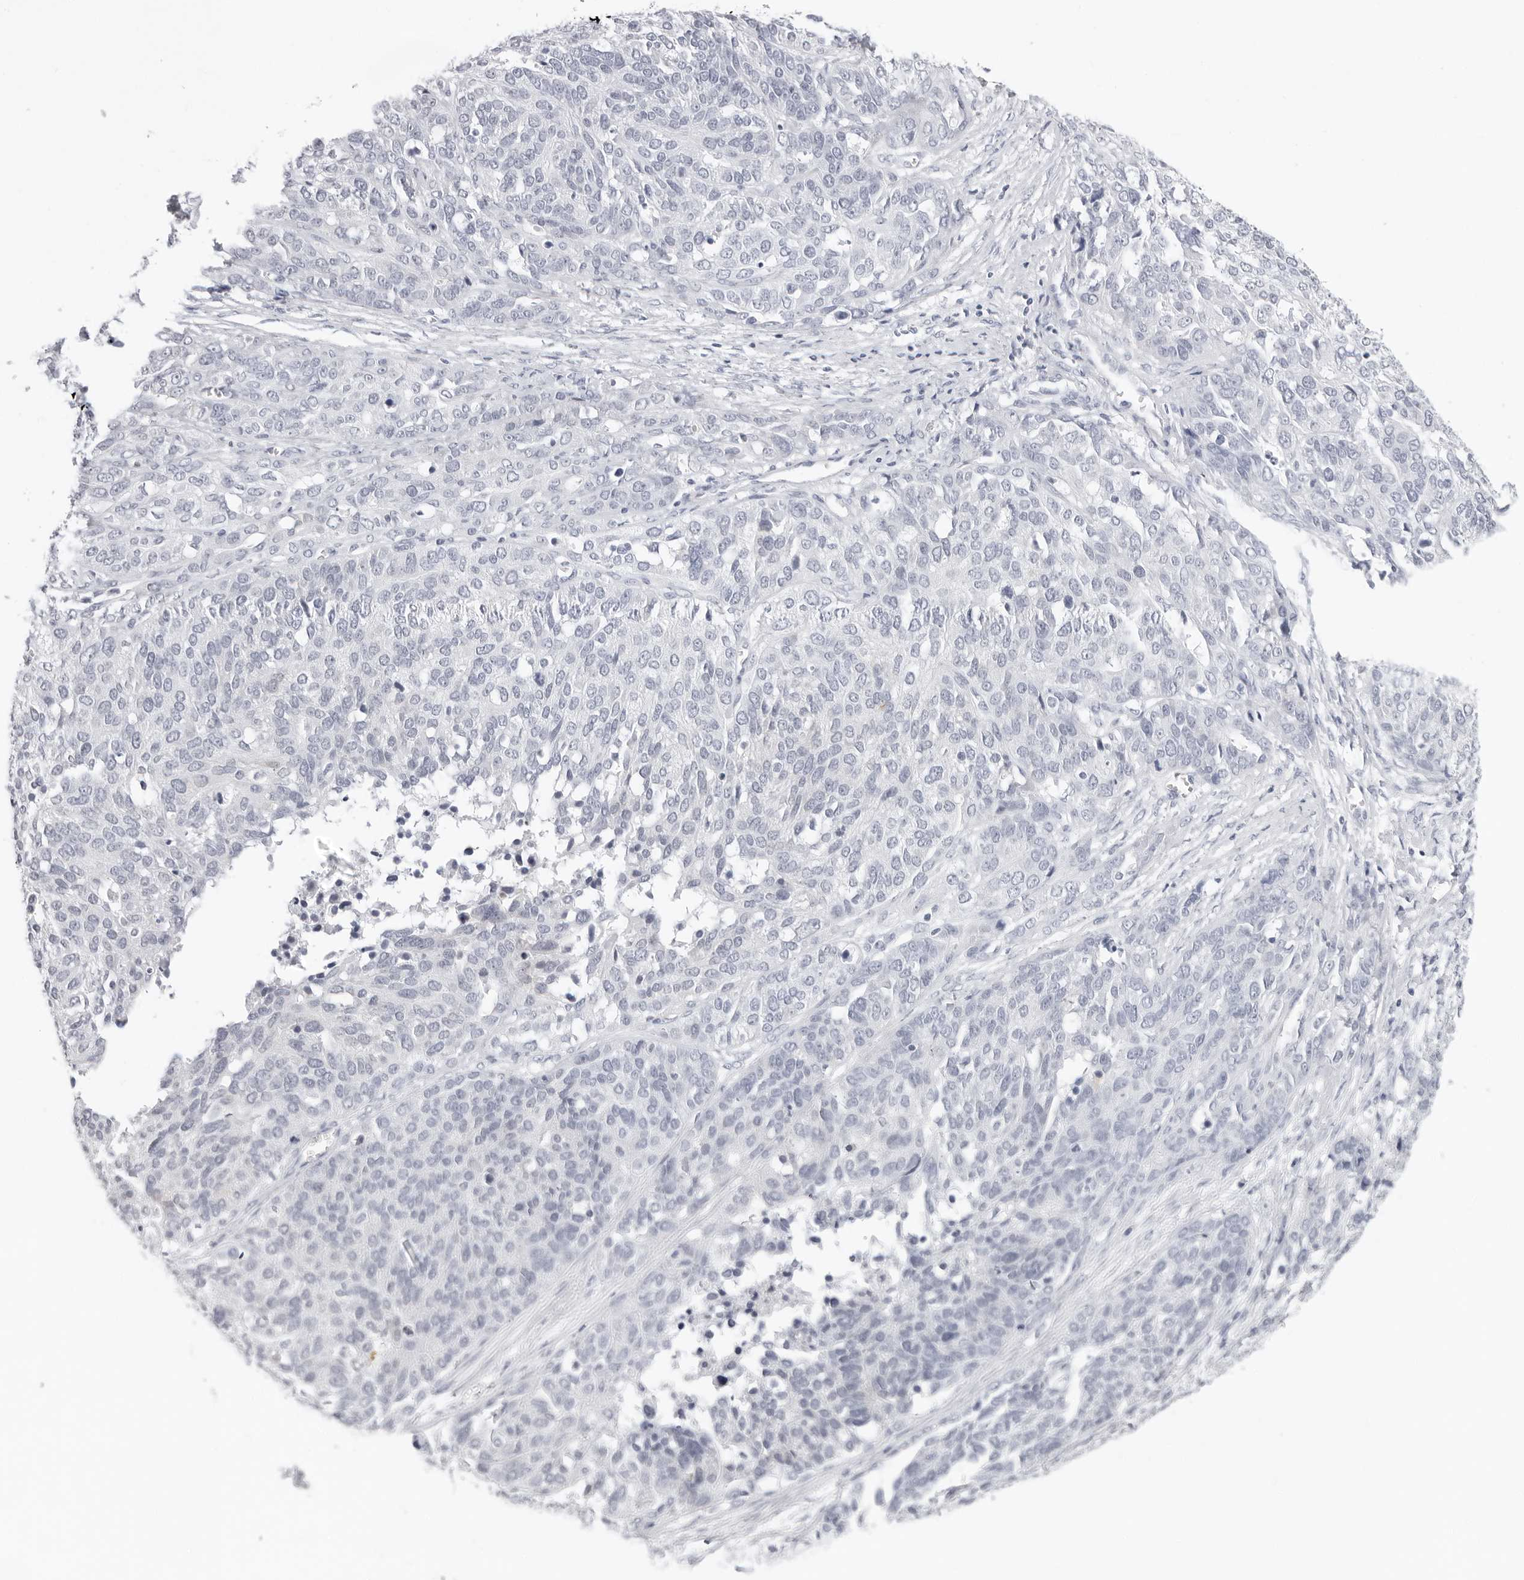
{"staining": {"intensity": "negative", "quantity": "none", "location": "none"}, "tissue": "ovarian cancer", "cell_type": "Tumor cells", "image_type": "cancer", "snomed": [{"axis": "morphology", "description": "Cystadenocarcinoma, serous, NOS"}, {"axis": "topography", "description": "Ovary"}], "caption": "Immunohistochemical staining of serous cystadenocarcinoma (ovarian) displays no significant staining in tumor cells.", "gene": "AGMAT", "patient": {"sex": "female", "age": 44}}